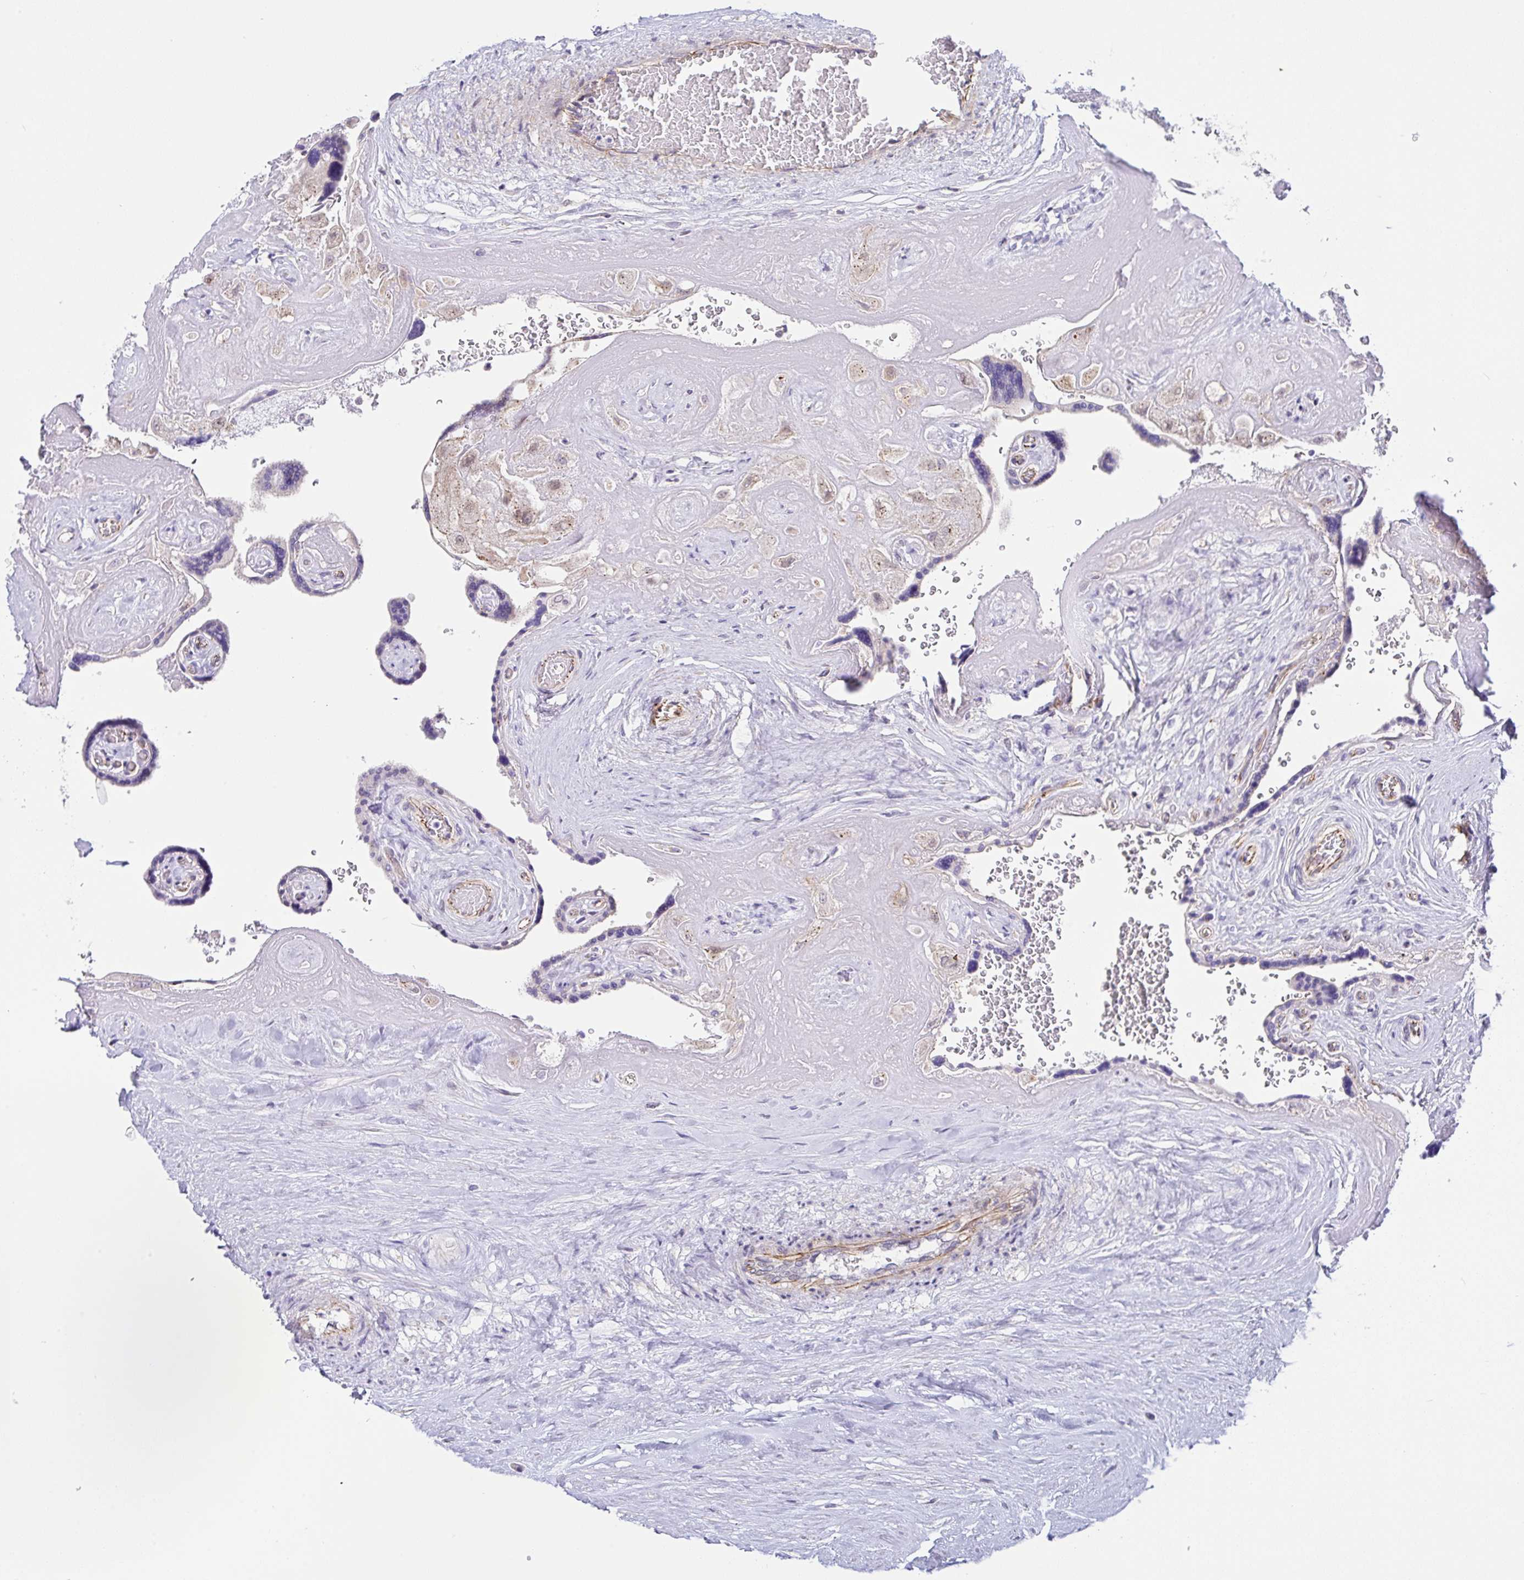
{"staining": {"intensity": "negative", "quantity": "none", "location": "none"}, "tissue": "placenta", "cell_type": "Decidual cells", "image_type": "normal", "snomed": [{"axis": "morphology", "description": "Normal tissue, NOS"}, {"axis": "topography", "description": "Placenta"}], "caption": "Decidual cells are negative for protein expression in benign human placenta. Brightfield microscopy of immunohistochemistry stained with DAB (brown) and hematoxylin (blue), captured at high magnification.", "gene": "CGNL1", "patient": {"sex": "female", "age": 32}}